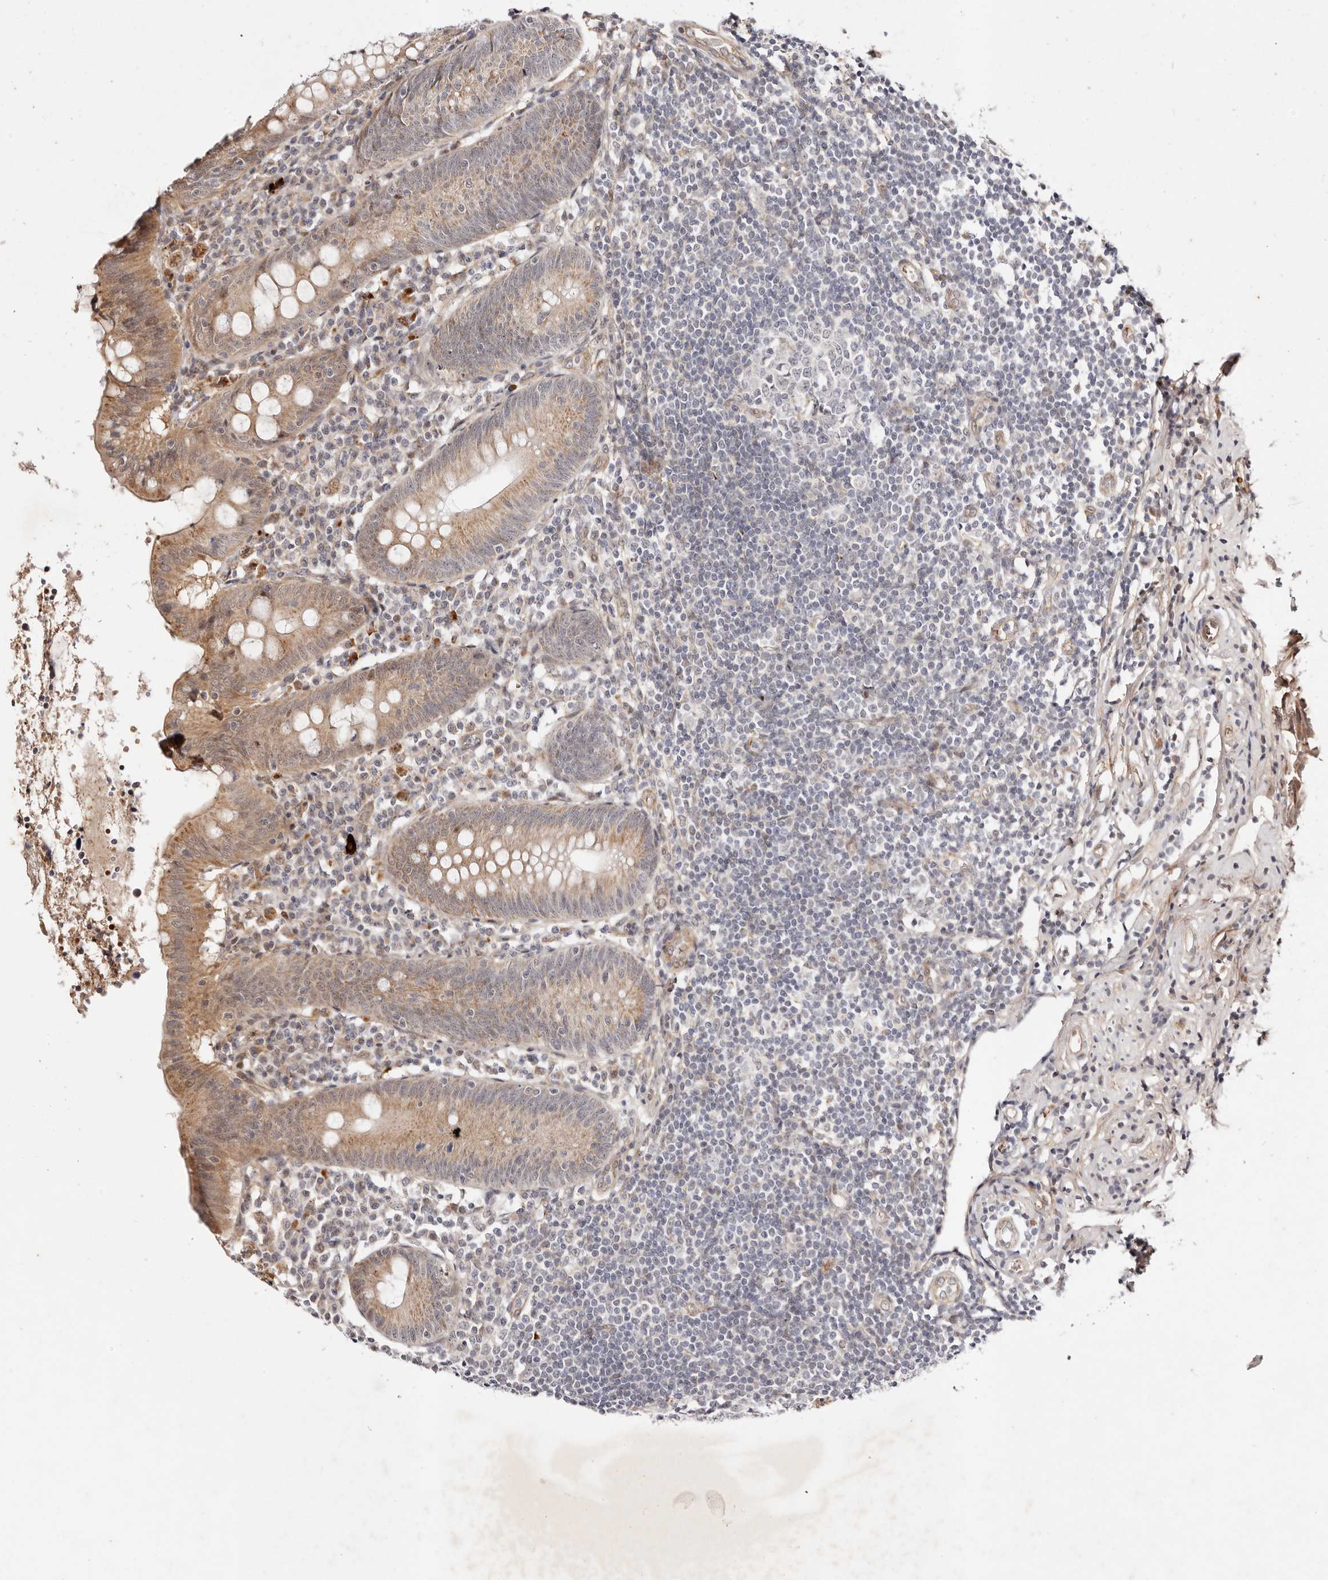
{"staining": {"intensity": "moderate", "quantity": "25%-75%", "location": "cytoplasmic/membranous"}, "tissue": "appendix", "cell_type": "Glandular cells", "image_type": "normal", "snomed": [{"axis": "morphology", "description": "Normal tissue, NOS"}, {"axis": "topography", "description": "Appendix"}], "caption": "Protein staining of benign appendix demonstrates moderate cytoplasmic/membranous positivity in about 25%-75% of glandular cells.", "gene": "WRN", "patient": {"sex": "female", "age": 54}}